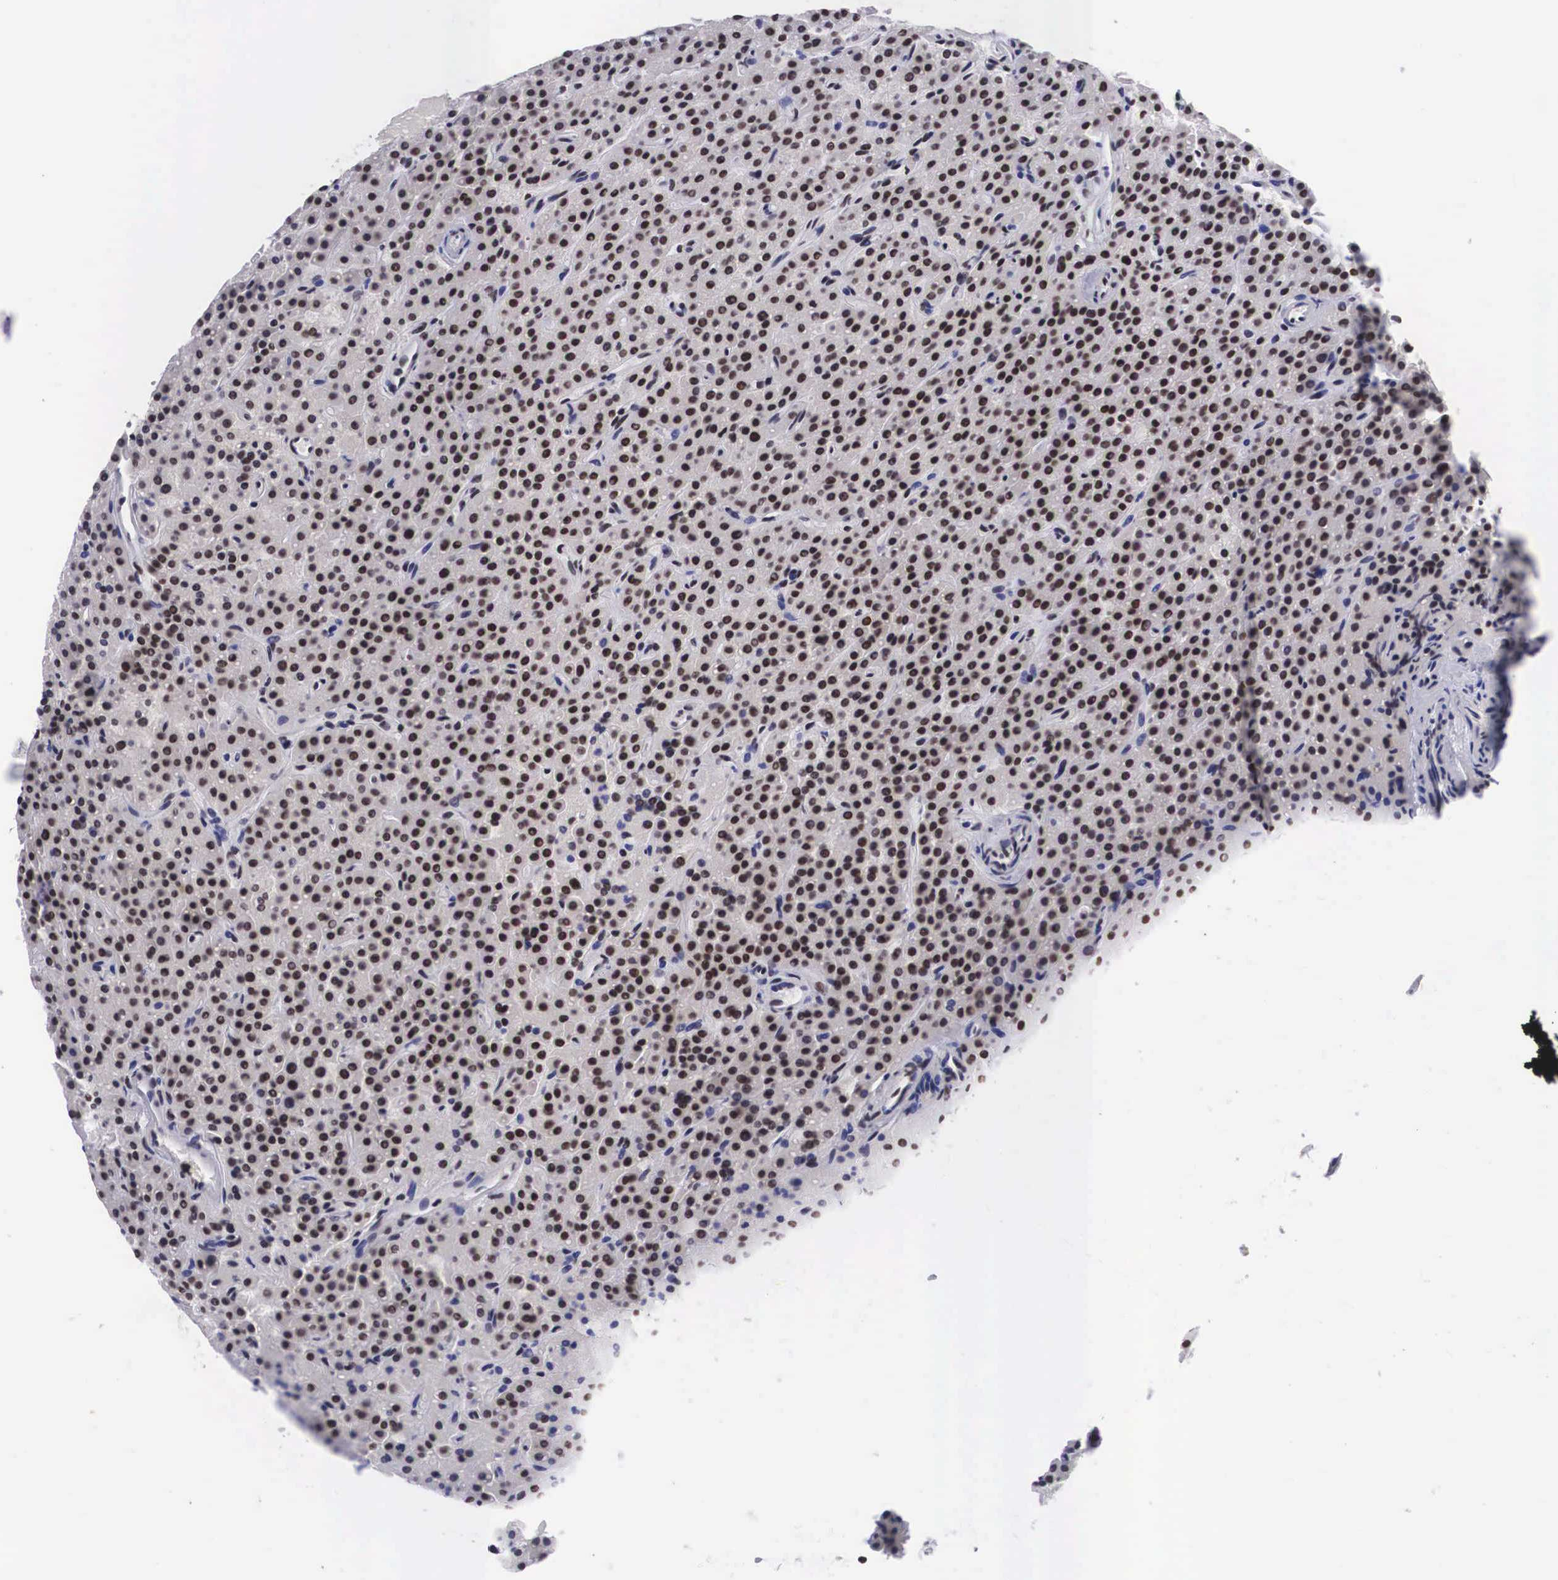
{"staining": {"intensity": "strong", "quantity": ">75%", "location": "nuclear"}, "tissue": "parathyroid gland", "cell_type": "Glandular cells", "image_type": "normal", "snomed": [{"axis": "morphology", "description": "Normal tissue, NOS"}, {"axis": "topography", "description": "Parathyroid gland"}], "caption": "A high-resolution micrograph shows immunohistochemistry (IHC) staining of normal parathyroid gland, which exhibits strong nuclear expression in approximately >75% of glandular cells.", "gene": "SF3A1", "patient": {"sex": "male", "age": 71}}